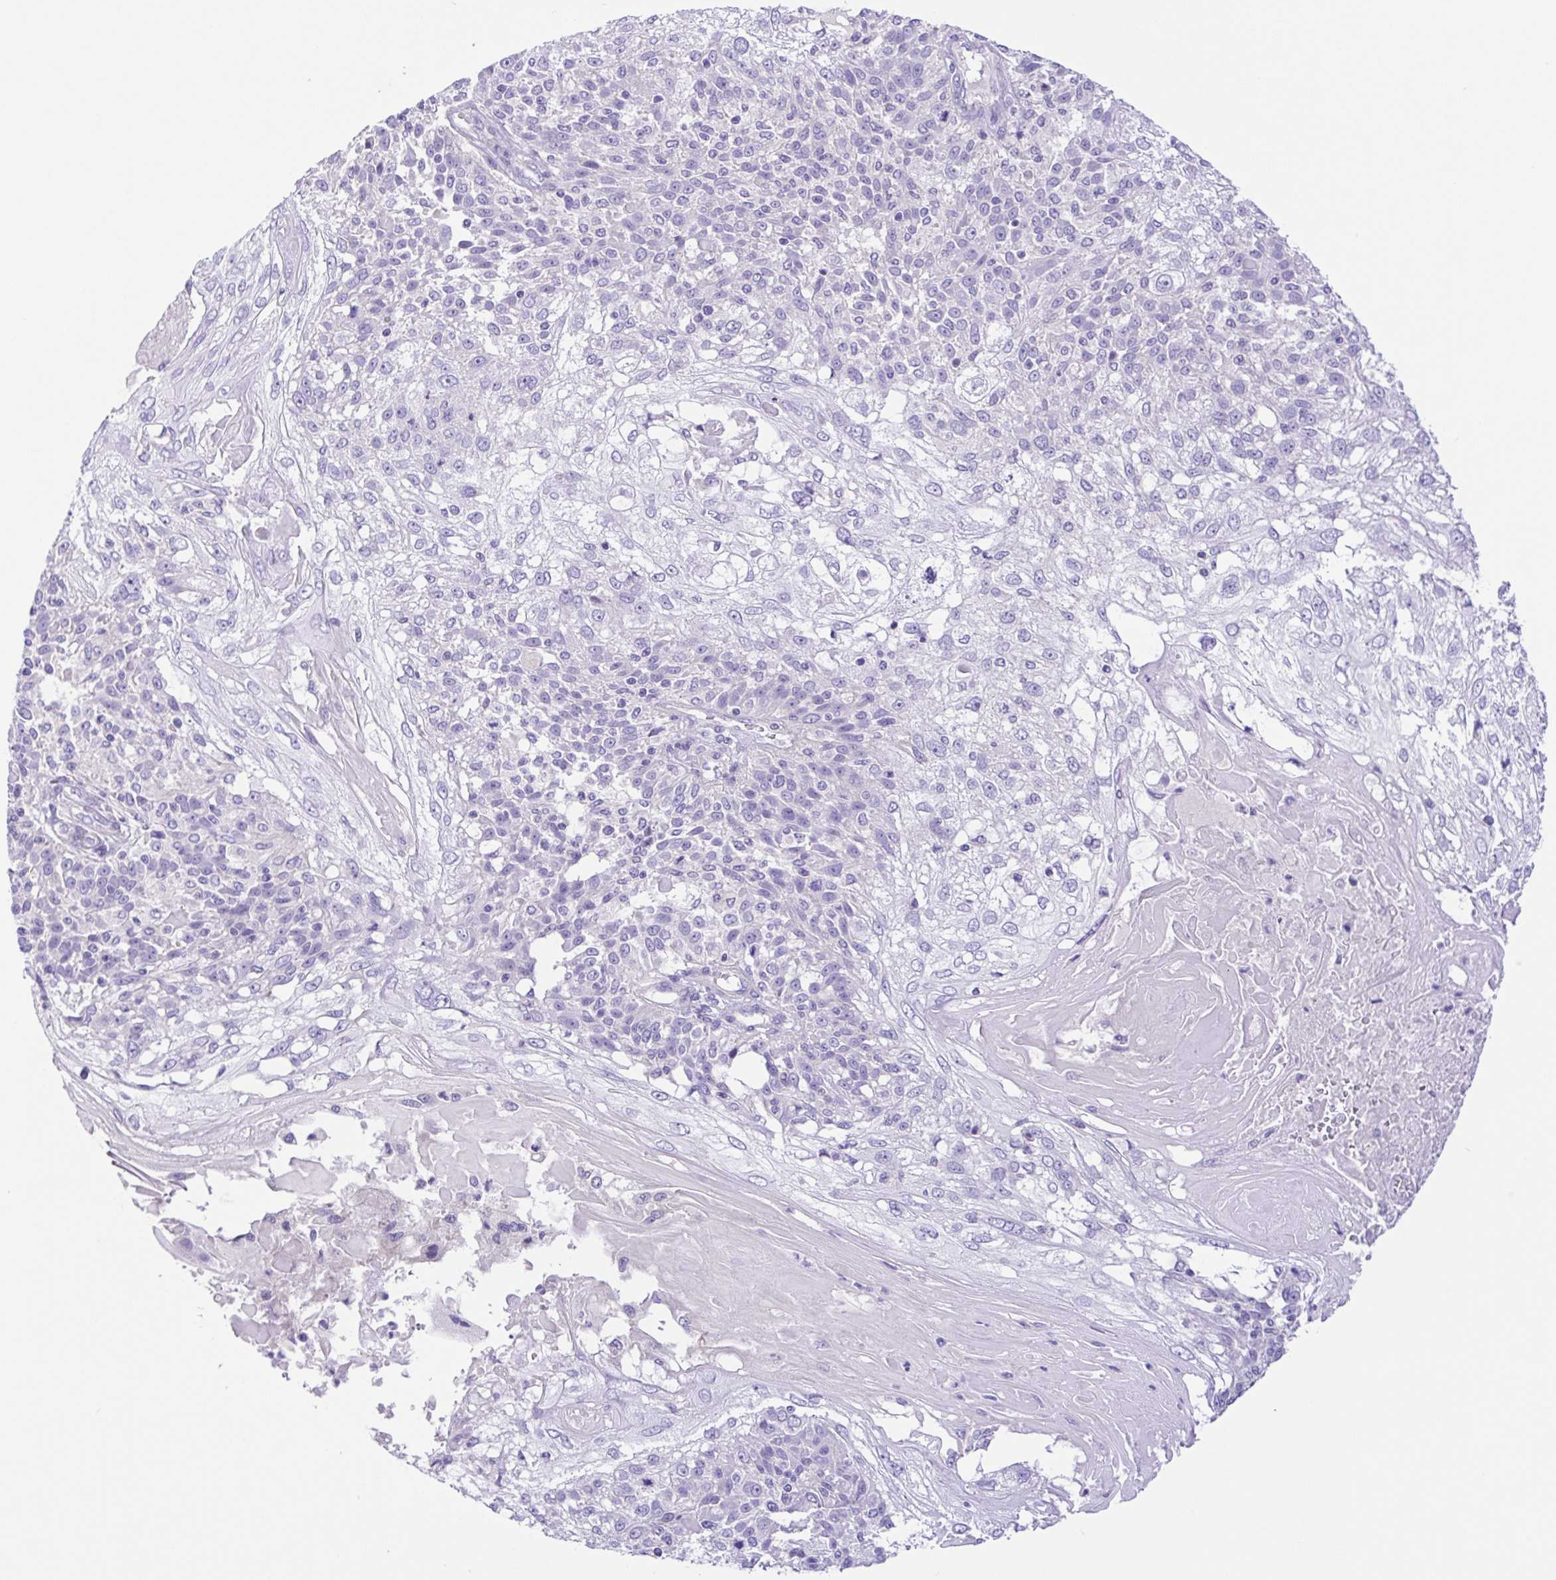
{"staining": {"intensity": "negative", "quantity": "none", "location": "none"}, "tissue": "skin cancer", "cell_type": "Tumor cells", "image_type": "cancer", "snomed": [{"axis": "morphology", "description": "Normal tissue, NOS"}, {"axis": "morphology", "description": "Squamous cell carcinoma, NOS"}, {"axis": "topography", "description": "Skin"}], "caption": "A histopathology image of skin squamous cell carcinoma stained for a protein exhibits no brown staining in tumor cells.", "gene": "ISM2", "patient": {"sex": "female", "age": 83}}